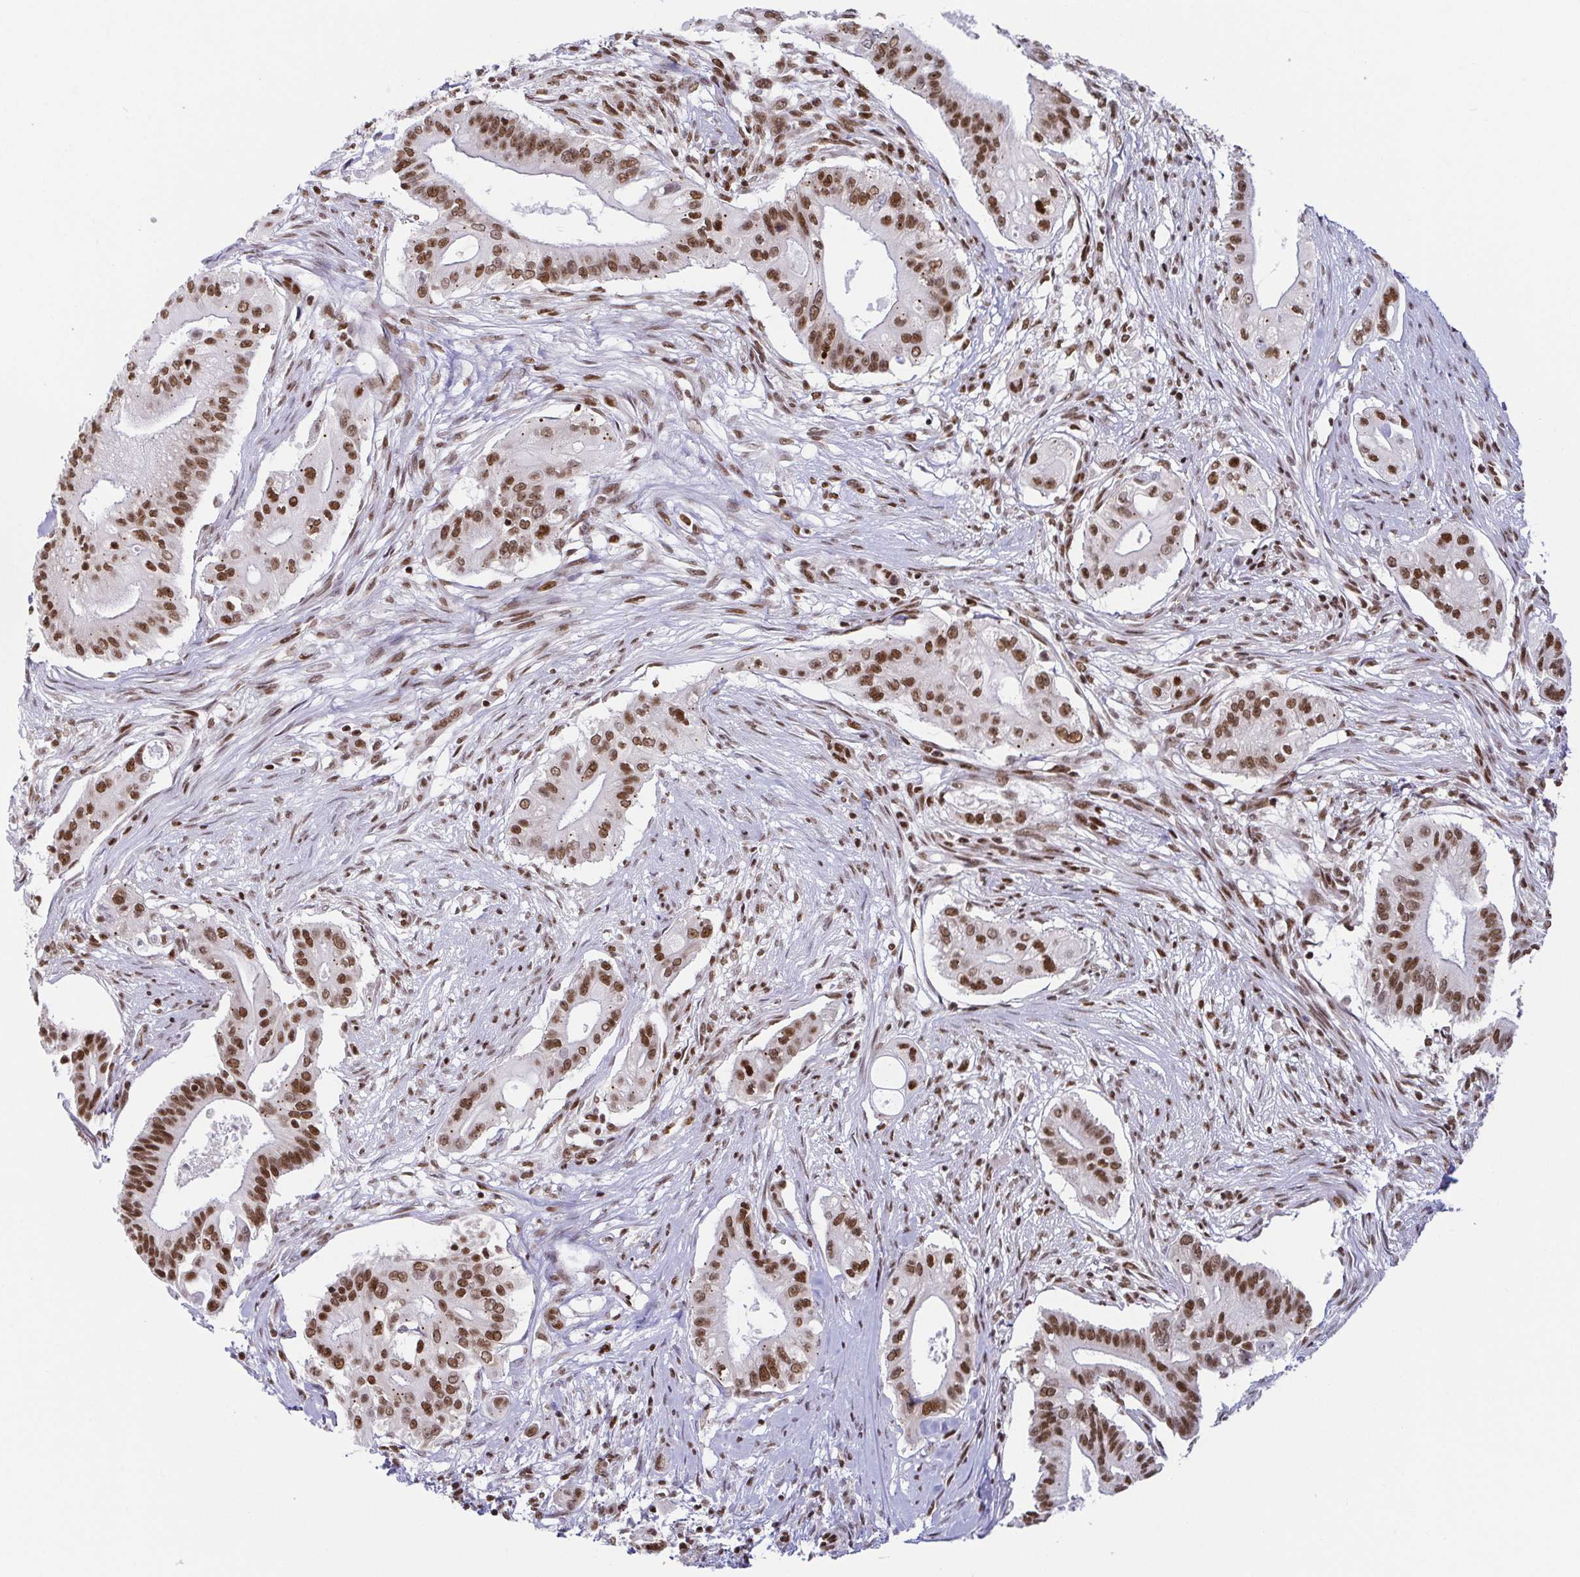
{"staining": {"intensity": "moderate", "quantity": ">75%", "location": "nuclear"}, "tissue": "pancreatic cancer", "cell_type": "Tumor cells", "image_type": "cancer", "snomed": [{"axis": "morphology", "description": "Adenocarcinoma, NOS"}, {"axis": "topography", "description": "Pancreas"}], "caption": "Moderate nuclear protein staining is present in about >75% of tumor cells in pancreatic cancer. (brown staining indicates protein expression, while blue staining denotes nuclei).", "gene": "EWSR1", "patient": {"sex": "female", "age": 68}}